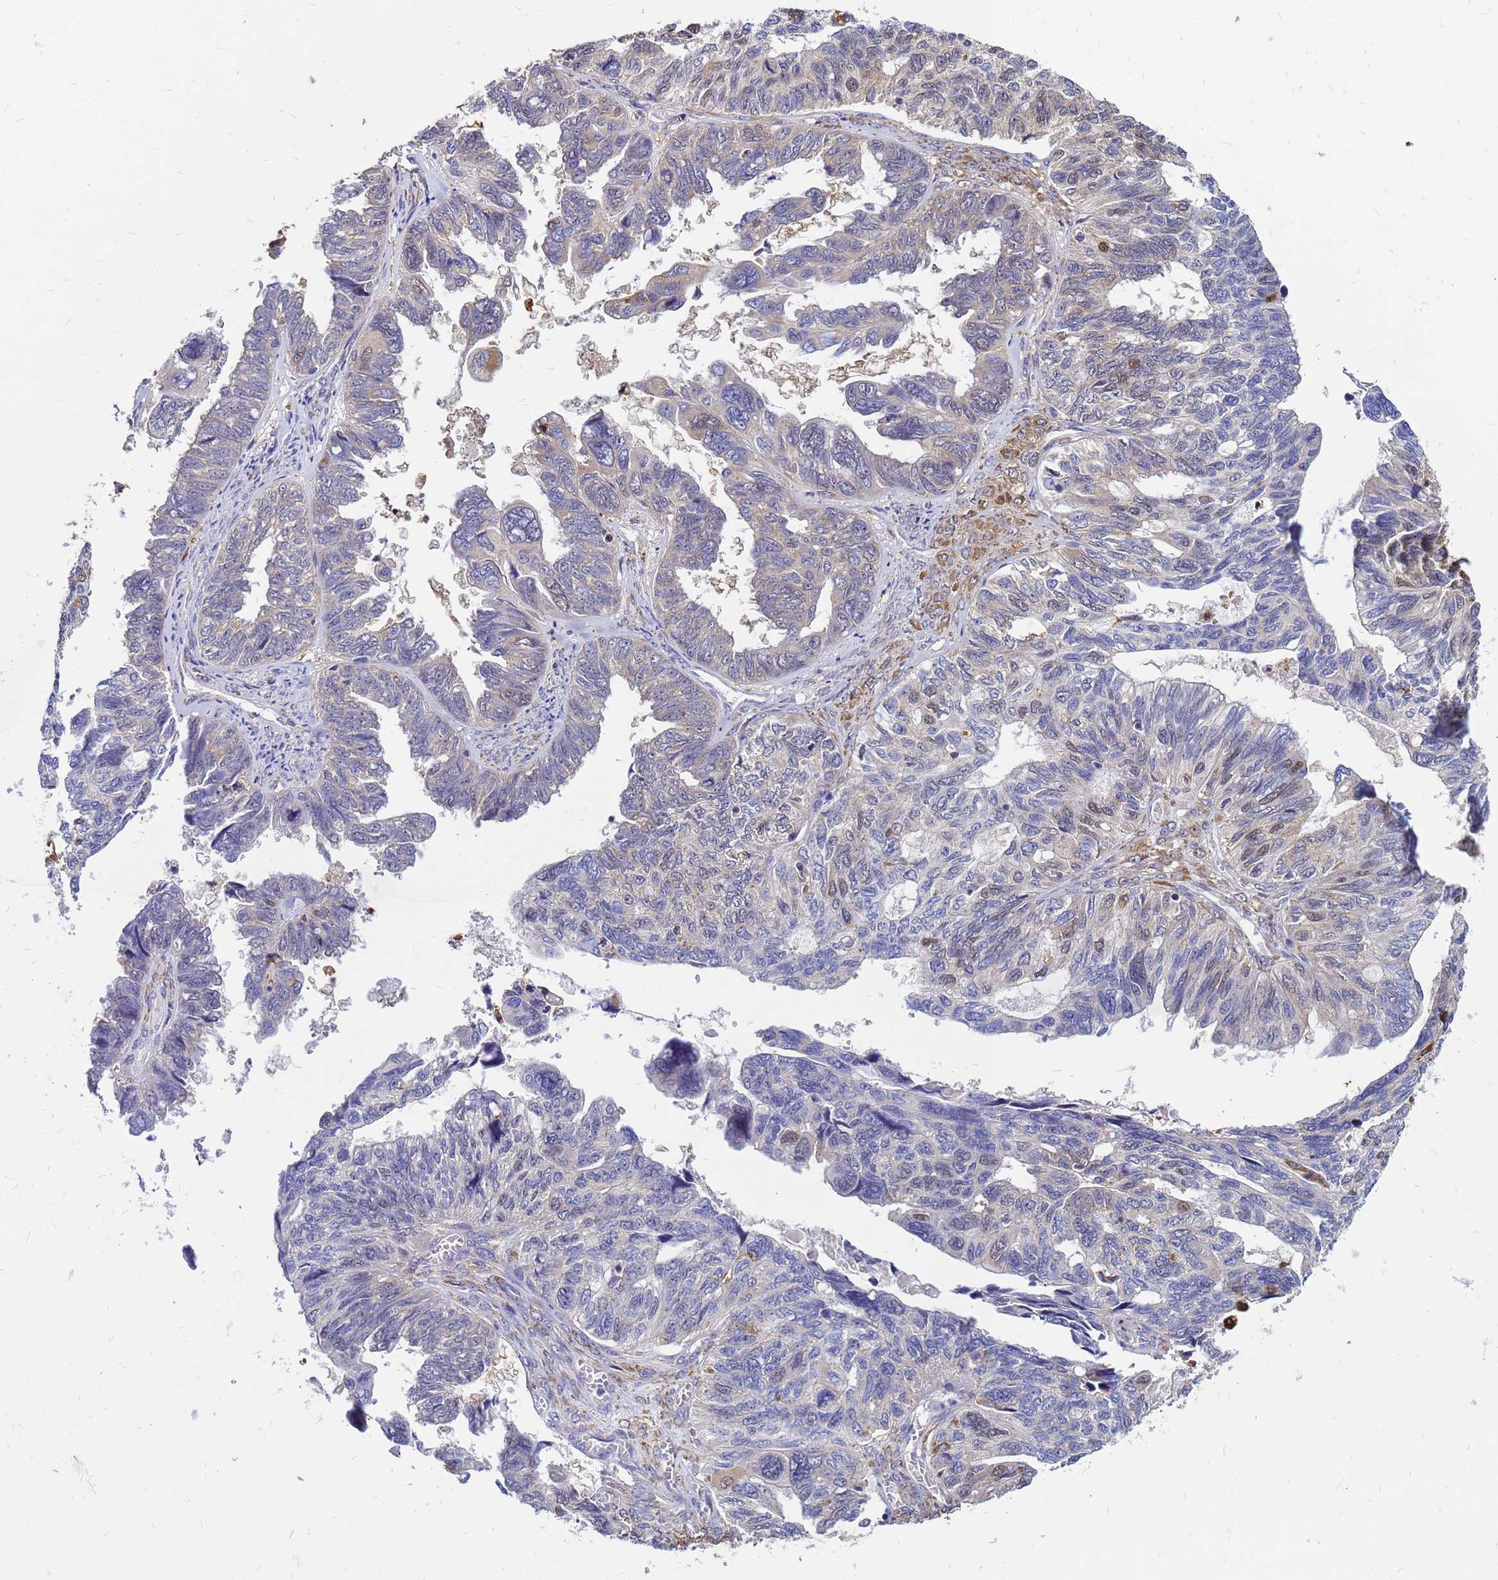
{"staining": {"intensity": "negative", "quantity": "none", "location": "none"}, "tissue": "ovarian cancer", "cell_type": "Tumor cells", "image_type": "cancer", "snomed": [{"axis": "morphology", "description": "Cystadenocarcinoma, serous, NOS"}, {"axis": "topography", "description": "Ovary"}], "caption": "Immunohistochemistry (IHC) histopathology image of human ovarian cancer stained for a protein (brown), which demonstrates no staining in tumor cells.", "gene": "MOB2", "patient": {"sex": "female", "age": 79}}